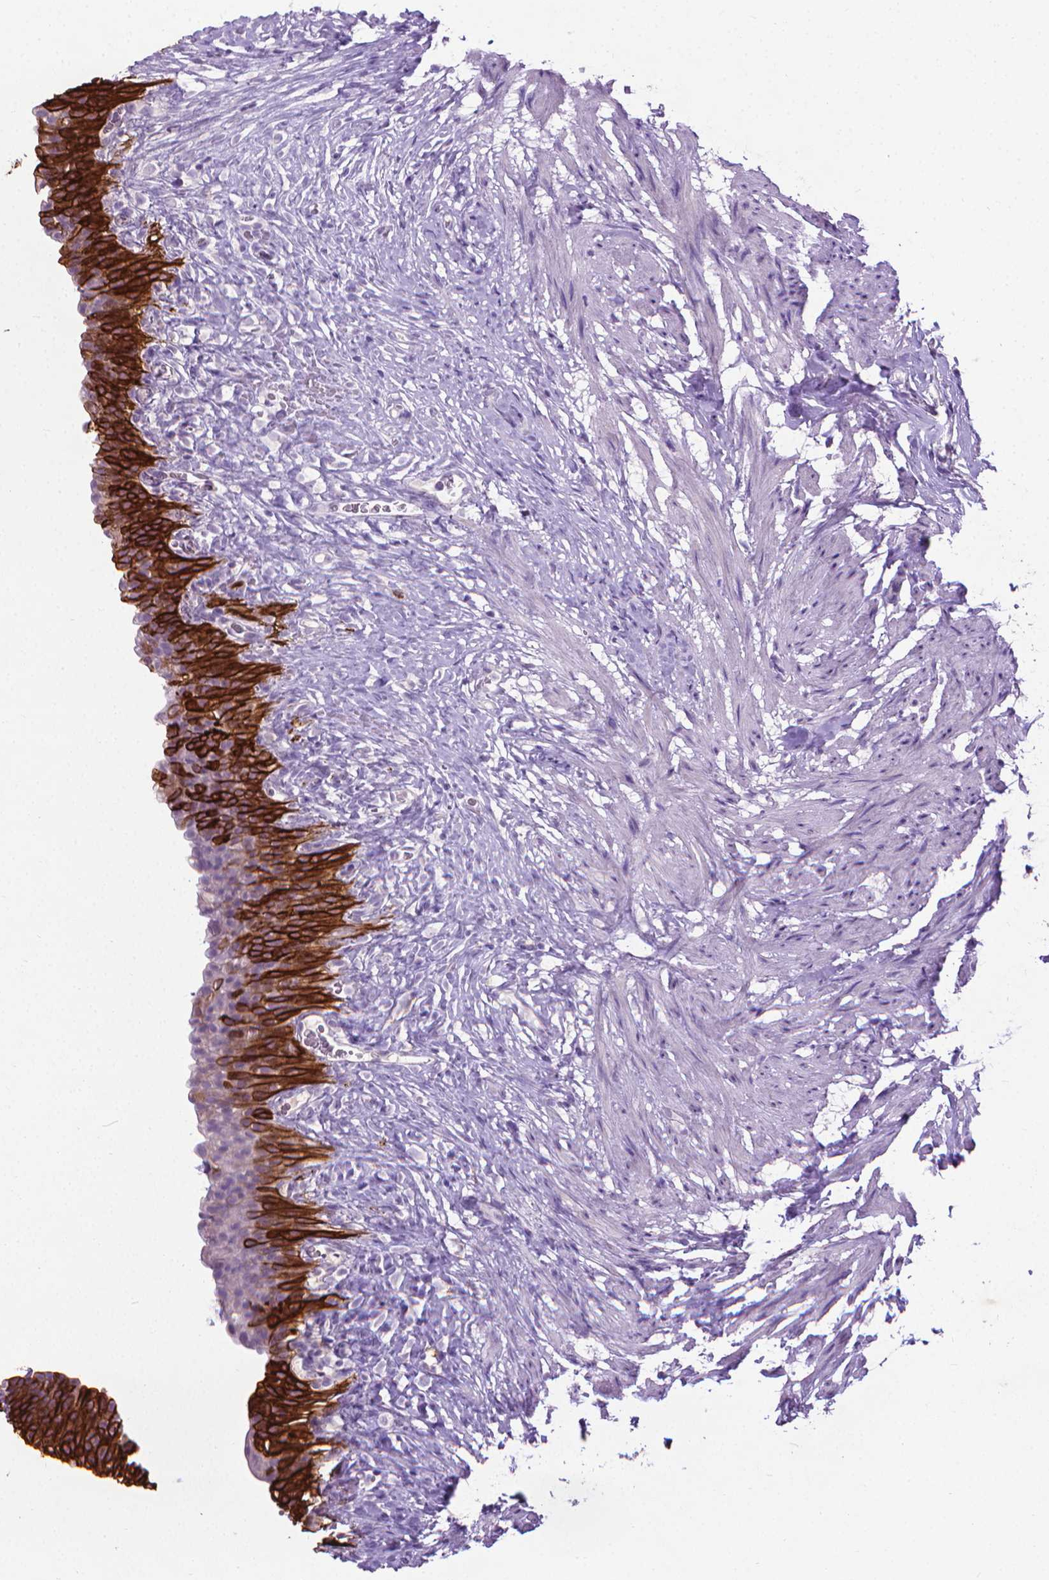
{"staining": {"intensity": "strong", "quantity": ">75%", "location": "cytoplasmic/membranous"}, "tissue": "urinary bladder", "cell_type": "Urothelial cells", "image_type": "normal", "snomed": [{"axis": "morphology", "description": "Normal tissue, NOS"}, {"axis": "topography", "description": "Urinary bladder"}, {"axis": "topography", "description": "Prostate"}], "caption": "Urothelial cells display high levels of strong cytoplasmic/membranous staining in approximately >75% of cells in benign human urinary bladder. (DAB (3,3'-diaminobenzidine) = brown stain, brightfield microscopy at high magnification).", "gene": "KRT5", "patient": {"sex": "male", "age": 76}}